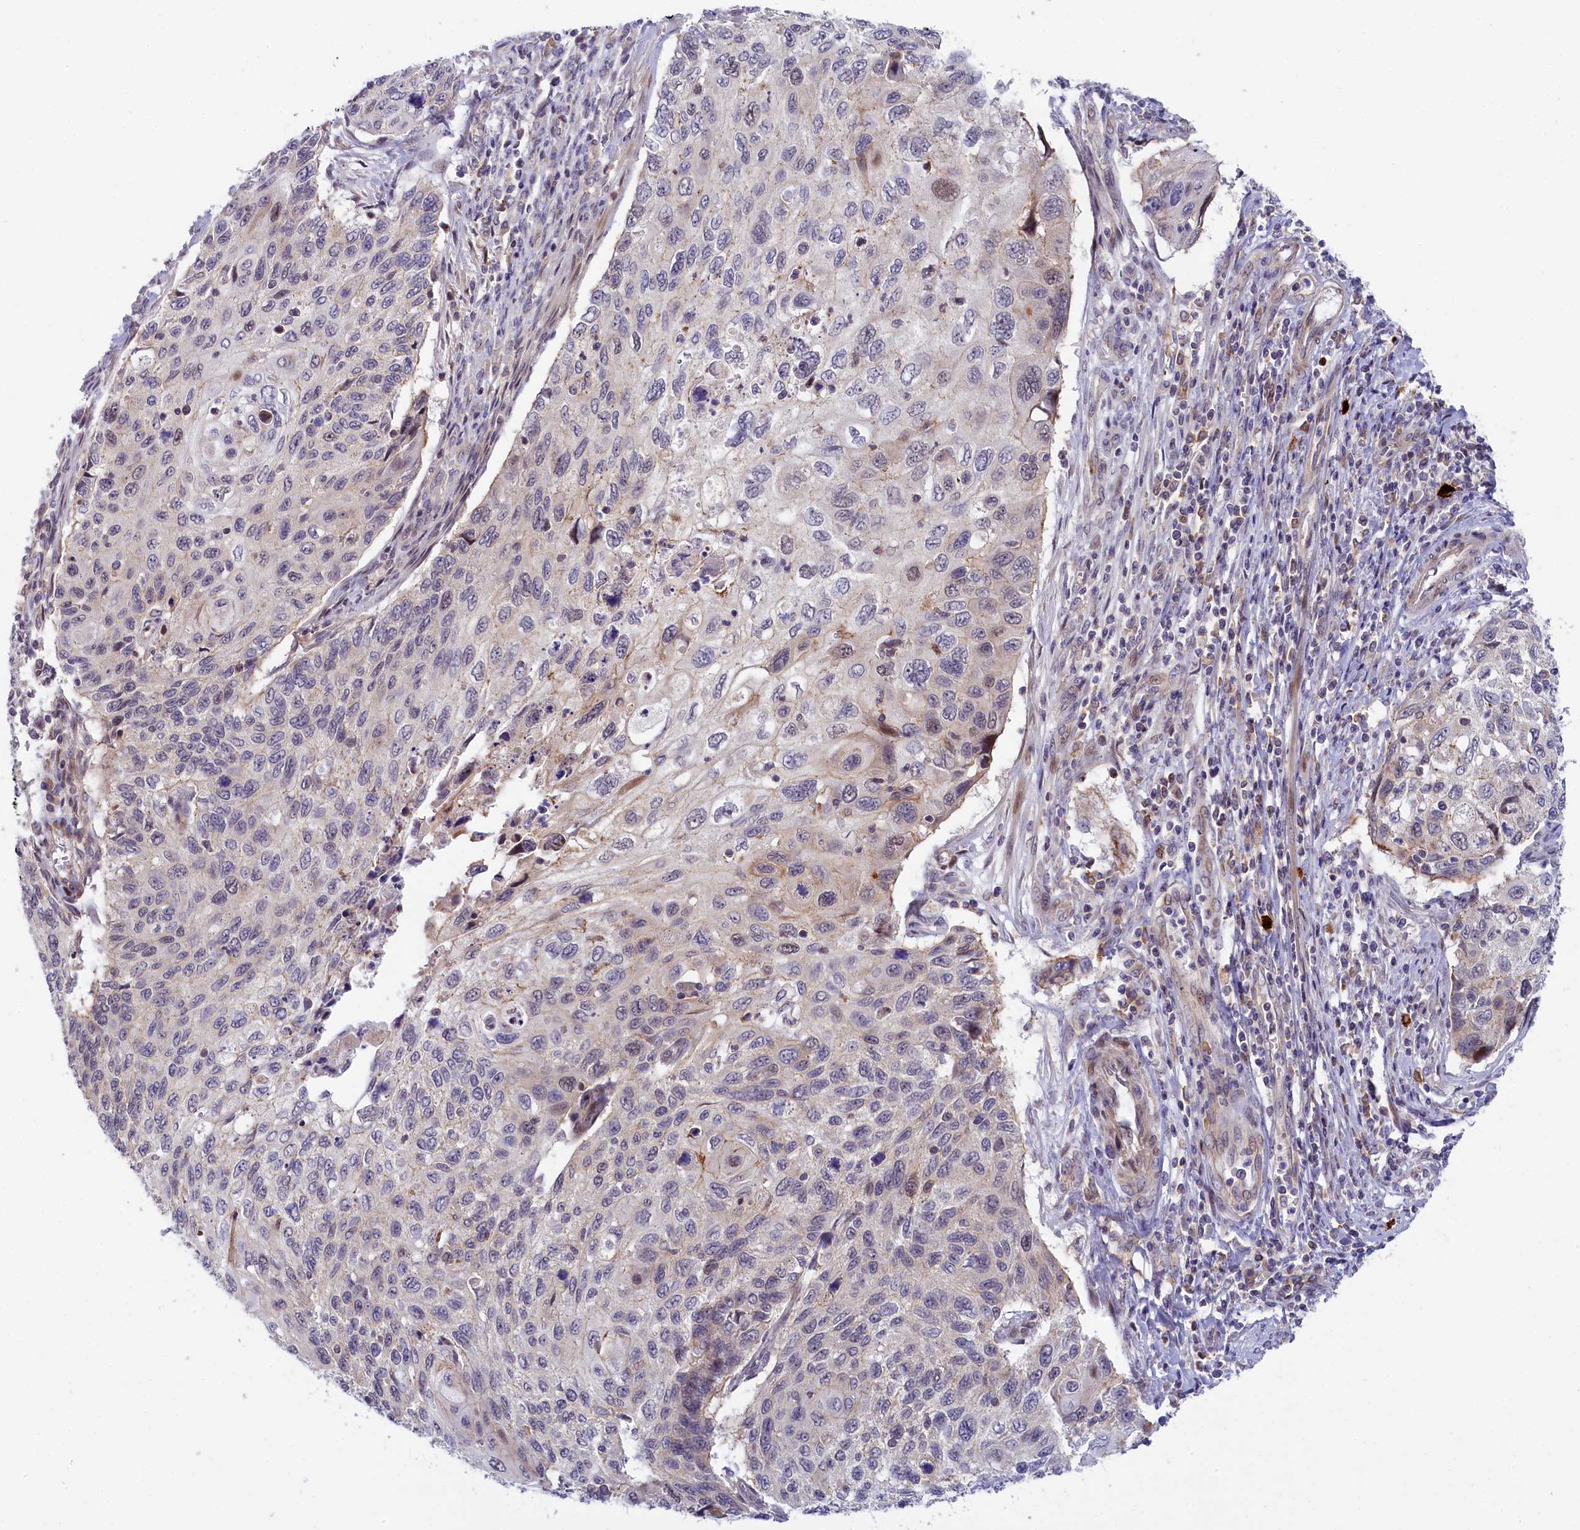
{"staining": {"intensity": "negative", "quantity": "none", "location": "none"}, "tissue": "cervical cancer", "cell_type": "Tumor cells", "image_type": "cancer", "snomed": [{"axis": "morphology", "description": "Squamous cell carcinoma, NOS"}, {"axis": "topography", "description": "Cervix"}], "caption": "Micrograph shows no protein positivity in tumor cells of cervical cancer tissue.", "gene": "CCL23", "patient": {"sex": "female", "age": 70}}